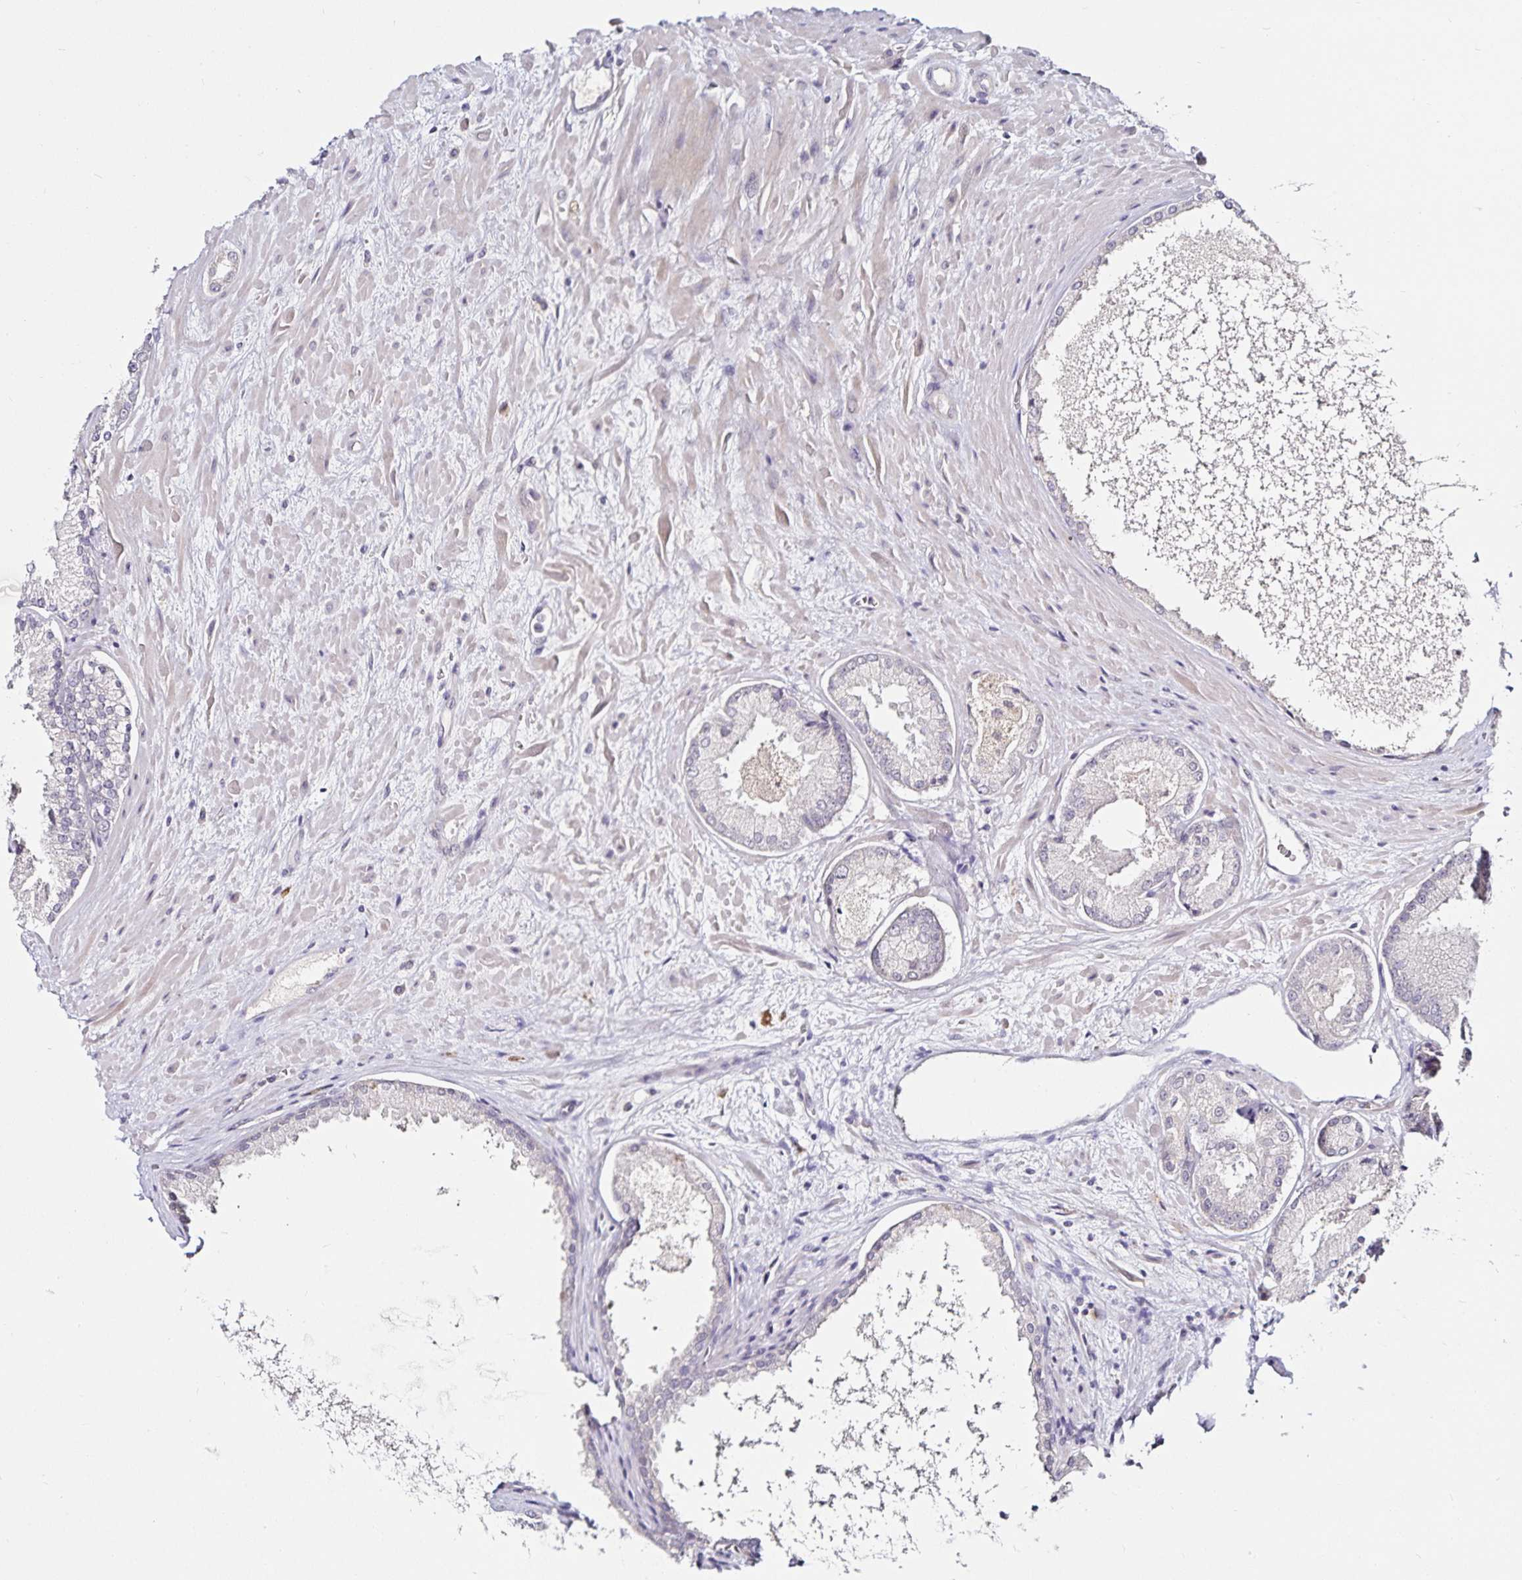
{"staining": {"intensity": "negative", "quantity": "none", "location": "none"}, "tissue": "prostate cancer", "cell_type": "Tumor cells", "image_type": "cancer", "snomed": [{"axis": "morphology", "description": "Adenocarcinoma, High grade"}, {"axis": "topography", "description": "Prostate"}], "caption": "The immunohistochemistry image has no significant positivity in tumor cells of prostate cancer (high-grade adenocarcinoma) tissue. The staining is performed using DAB brown chromogen with nuclei counter-stained in using hematoxylin.", "gene": "ACSL5", "patient": {"sex": "male", "age": 73}}